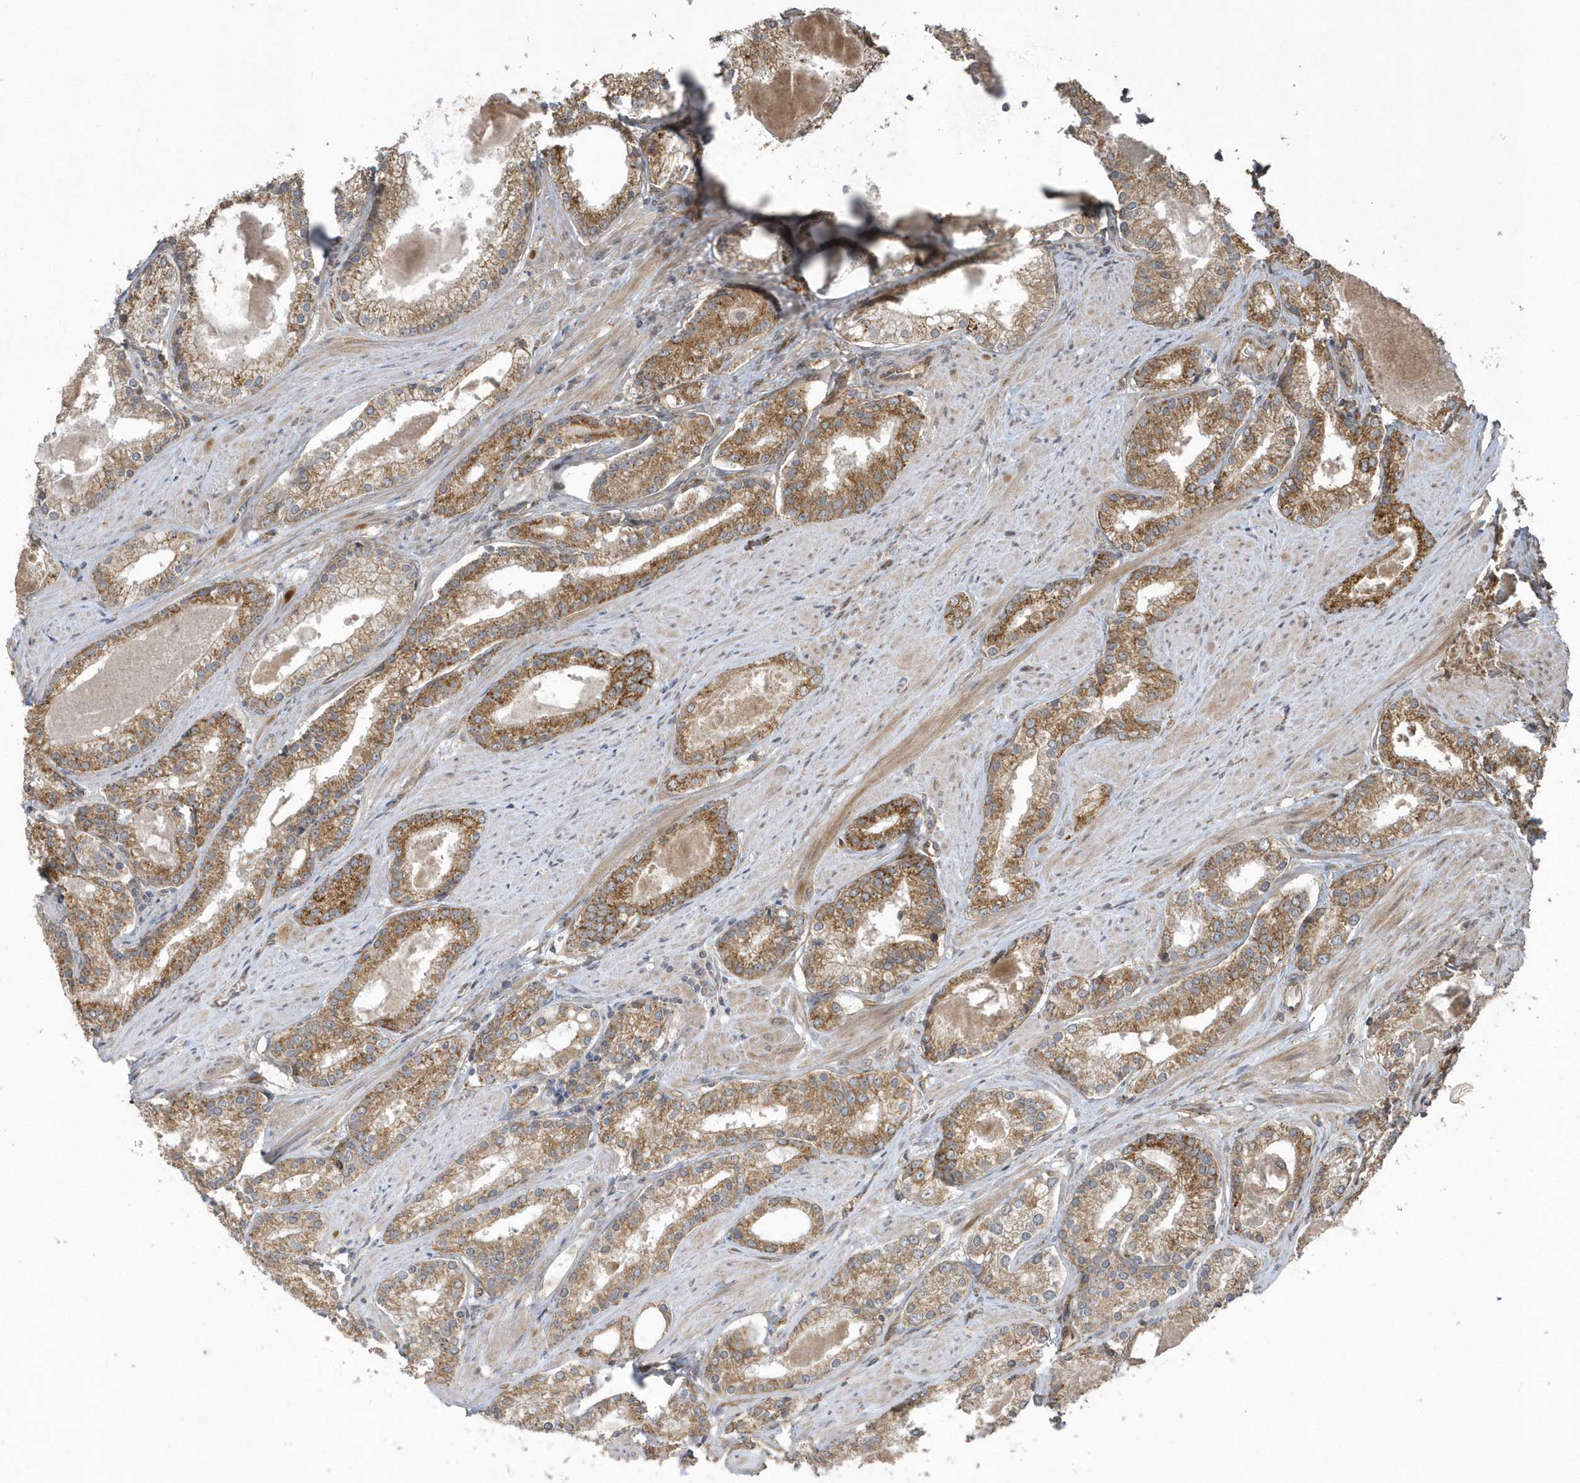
{"staining": {"intensity": "moderate", "quantity": ">75%", "location": "cytoplasmic/membranous"}, "tissue": "prostate cancer", "cell_type": "Tumor cells", "image_type": "cancer", "snomed": [{"axis": "morphology", "description": "Adenocarcinoma, Low grade"}, {"axis": "topography", "description": "Prostate"}], "caption": "This is an image of immunohistochemistry staining of prostate cancer (adenocarcinoma (low-grade)), which shows moderate staining in the cytoplasmic/membranous of tumor cells.", "gene": "HERPUD1", "patient": {"sex": "male", "age": 54}}